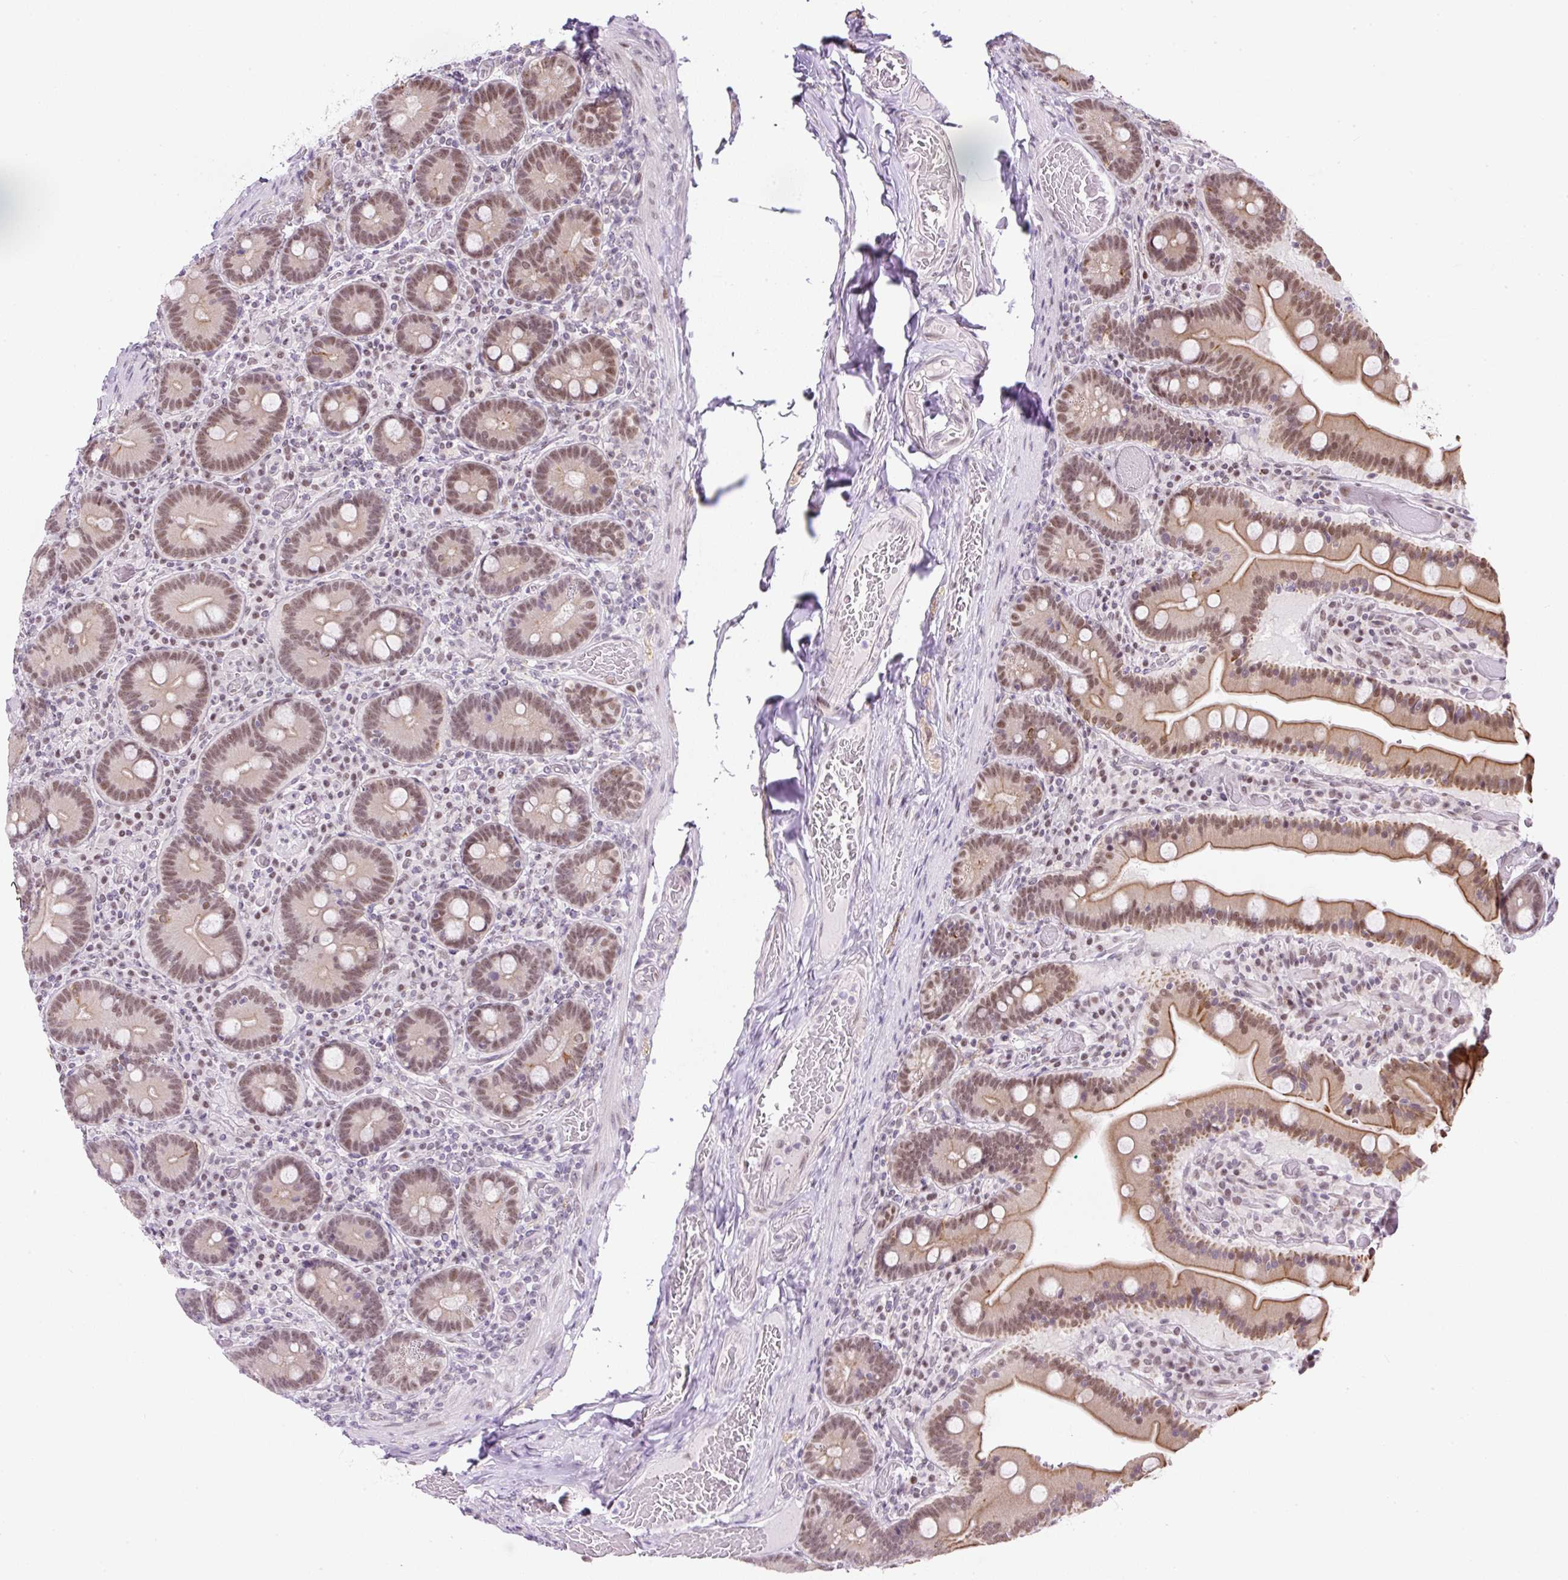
{"staining": {"intensity": "moderate", "quantity": "25%-75%", "location": "cytoplasmic/membranous,nuclear"}, "tissue": "duodenum", "cell_type": "Glandular cells", "image_type": "normal", "snomed": [{"axis": "morphology", "description": "Normal tissue, NOS"}, {"axis": "topography", "description": "Duodenum"}], "caption": "Immunohistochemical staining of benign duodenum shows medium levels of moderate cytoplasmic/membranous,nuclear positivity in approximately 25%-75% of glandular cells. The staining is performed using DAB (3,3'-diaminobenzidine) brown chromogen to label protein expression. The nuclei are counter-stained blue using hematoxylin.", "gene": "TAF1A", "patient": {"sex": "female", "age": 62}}